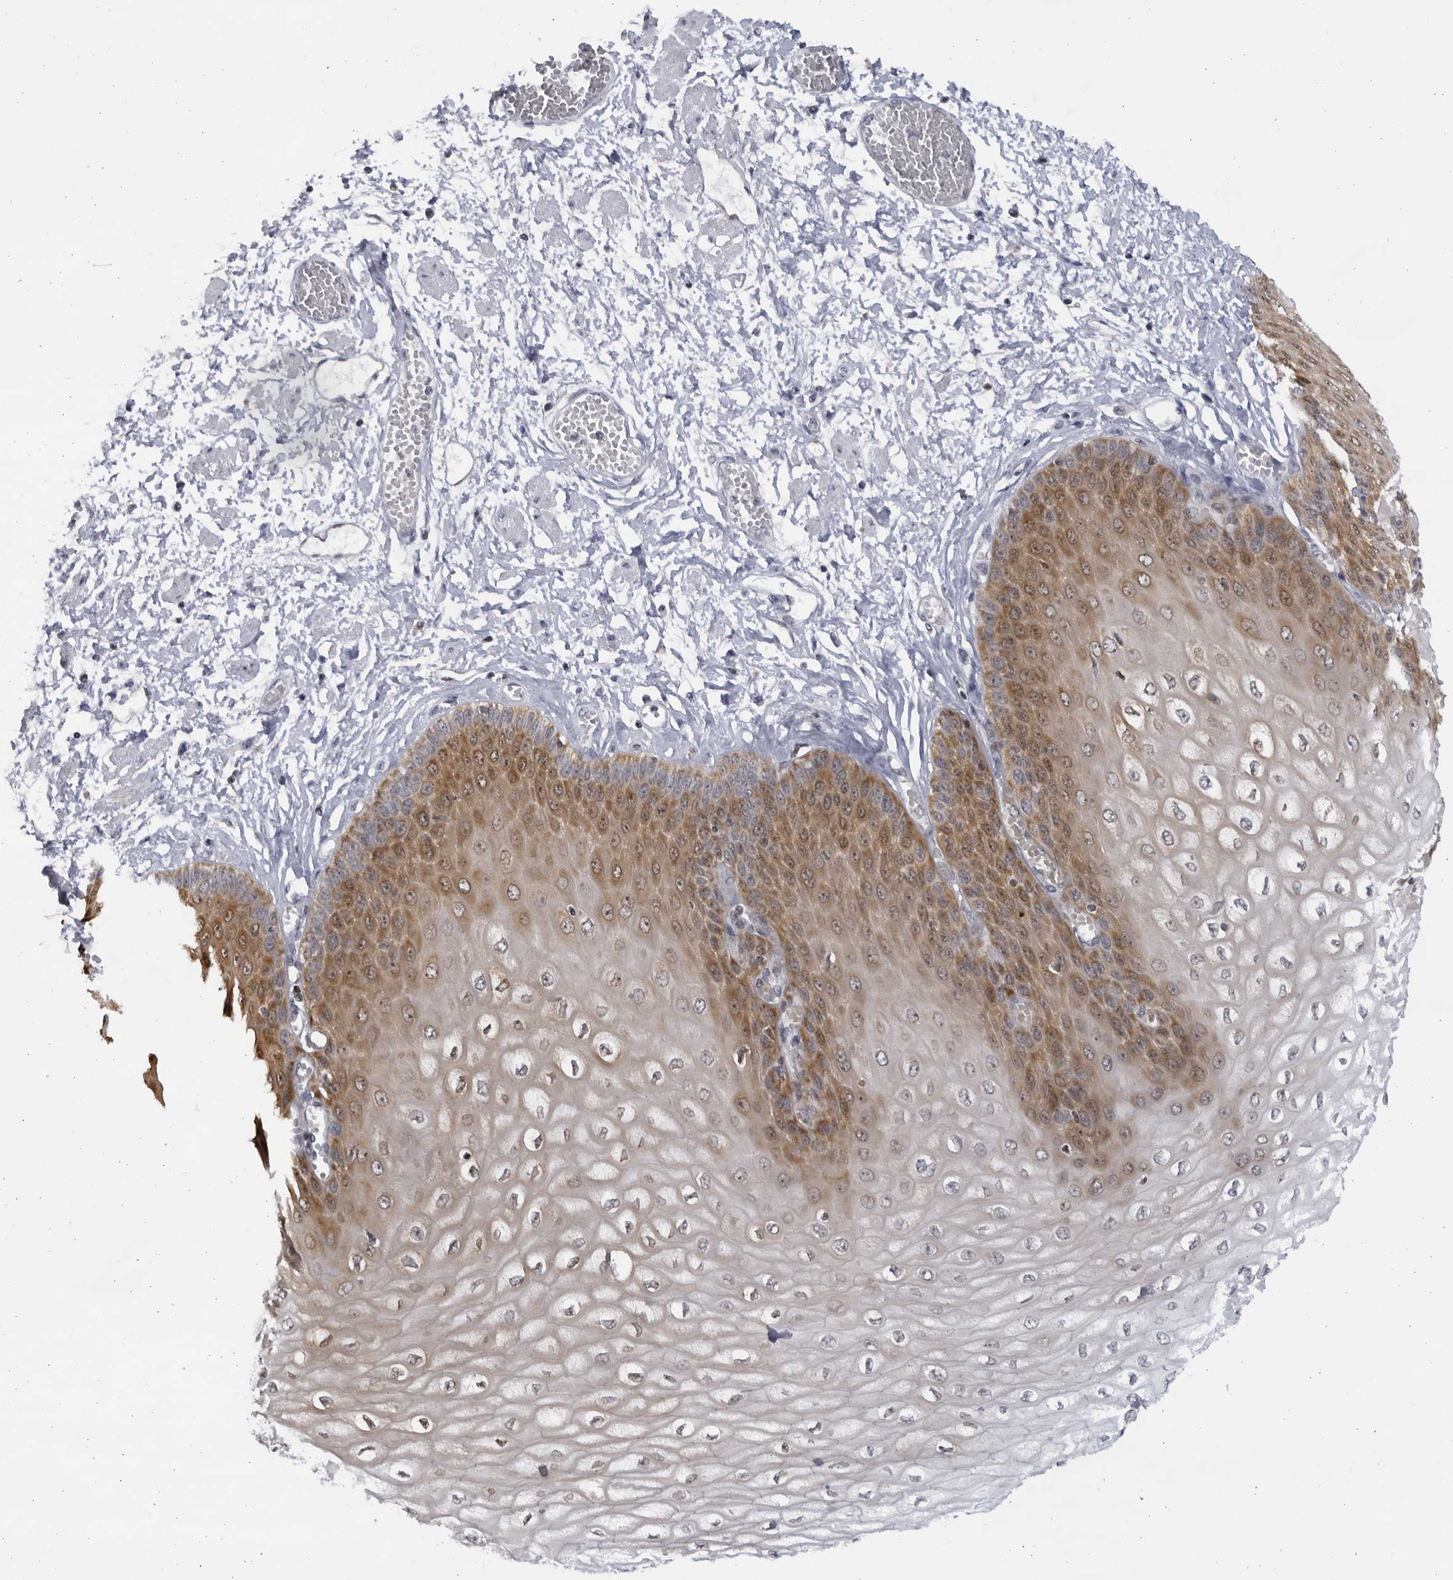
{"staining": {"intensity": "moderate", "quantity": ">75%", "location": "cytoplasmic/membranous,nuclear"}, "tissue": "esophagus", "cell_type": "Squamous epithelial cells", "image_type": "normal", "snomed": [{"axis": "morphology", "description": "Normal tissue, NOS"}, {"axis": "topography", "description": "Esophagus"}], "caption": "An IHC photomicrograph of normal tissue is shown. Protein staining in brown shows moderate cytoplasmic/membranous,nuclear positivity in esophagus within squamous epithelial cells.", "gene": "SLC25A22", "patient": {"sex": "male", "age": 60}}